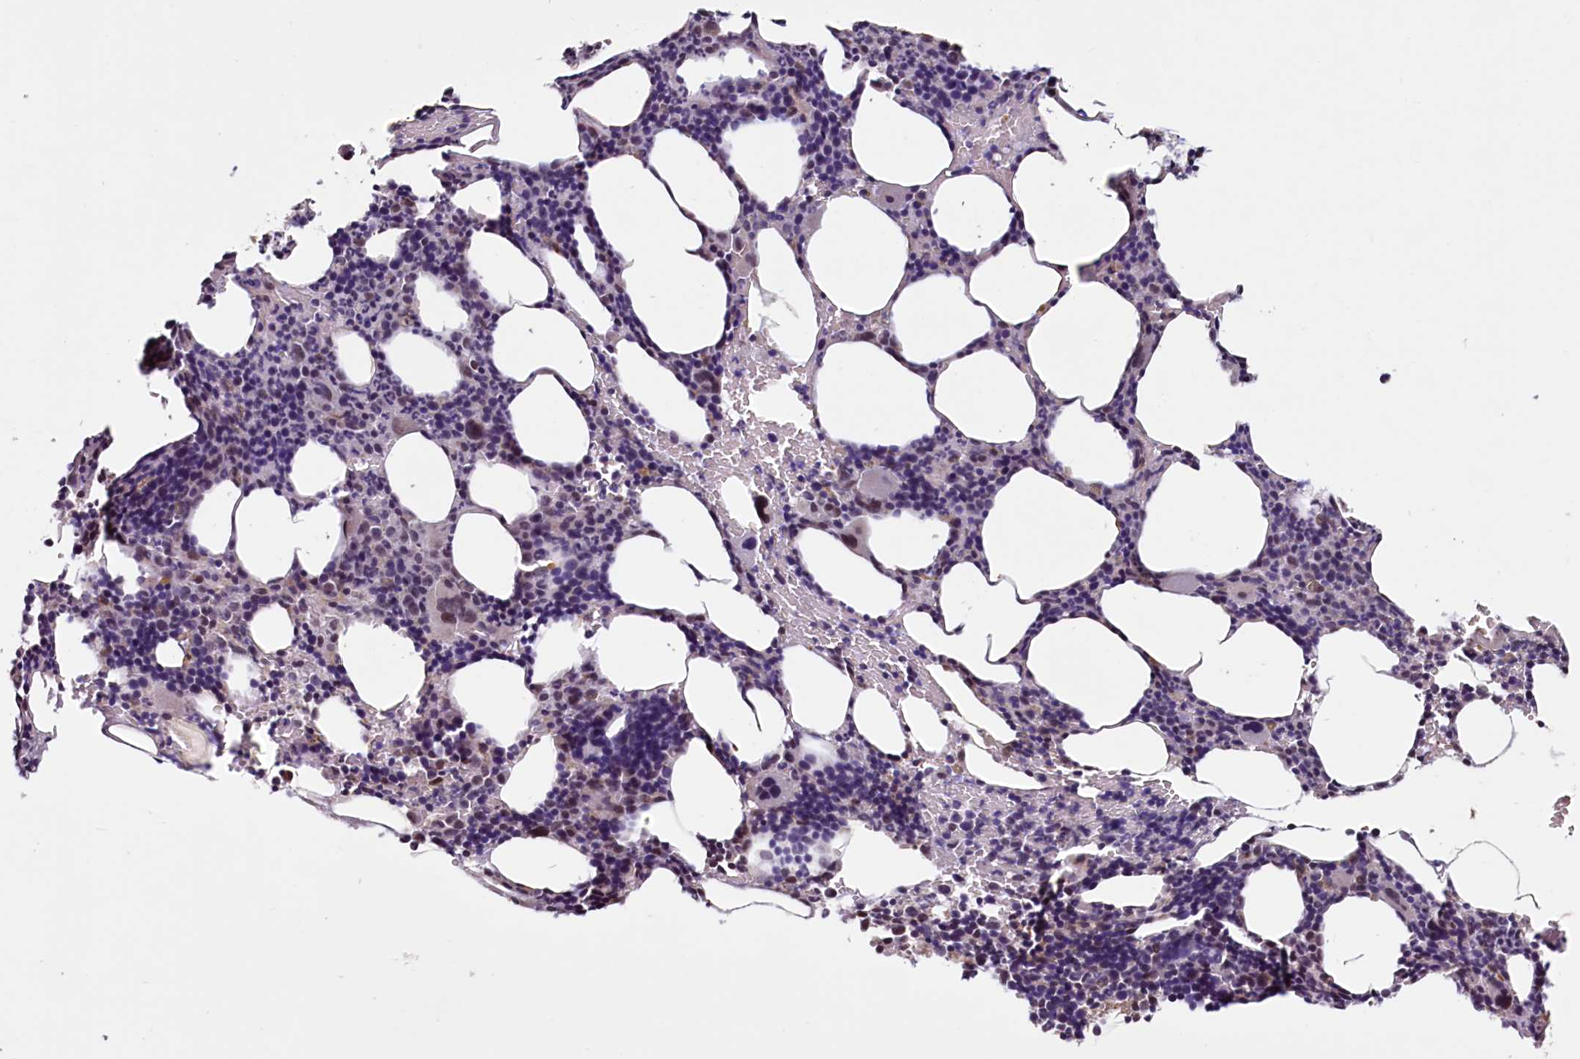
{"staining": {"intensity": "moderate", "quantity": "<25%", "location": "nuclear"}, "tissue": "bone marrow", "cell_type": "Hematopoietic cells", "image_type": "normal", "snomed": [{"axis": "morphology", "description": "Normal tissue, NOS"}, {"axis": "topography", "description": "Bone marrow"}], "caption": "This is a micrograph of immunohistochemistry (IHC) staining of benign bone marrow, which shows moderate expression in the nuclear of hematopoietic cells.", "gene": "PDE6D", "patient": {"sex": "male", "age": 62}}